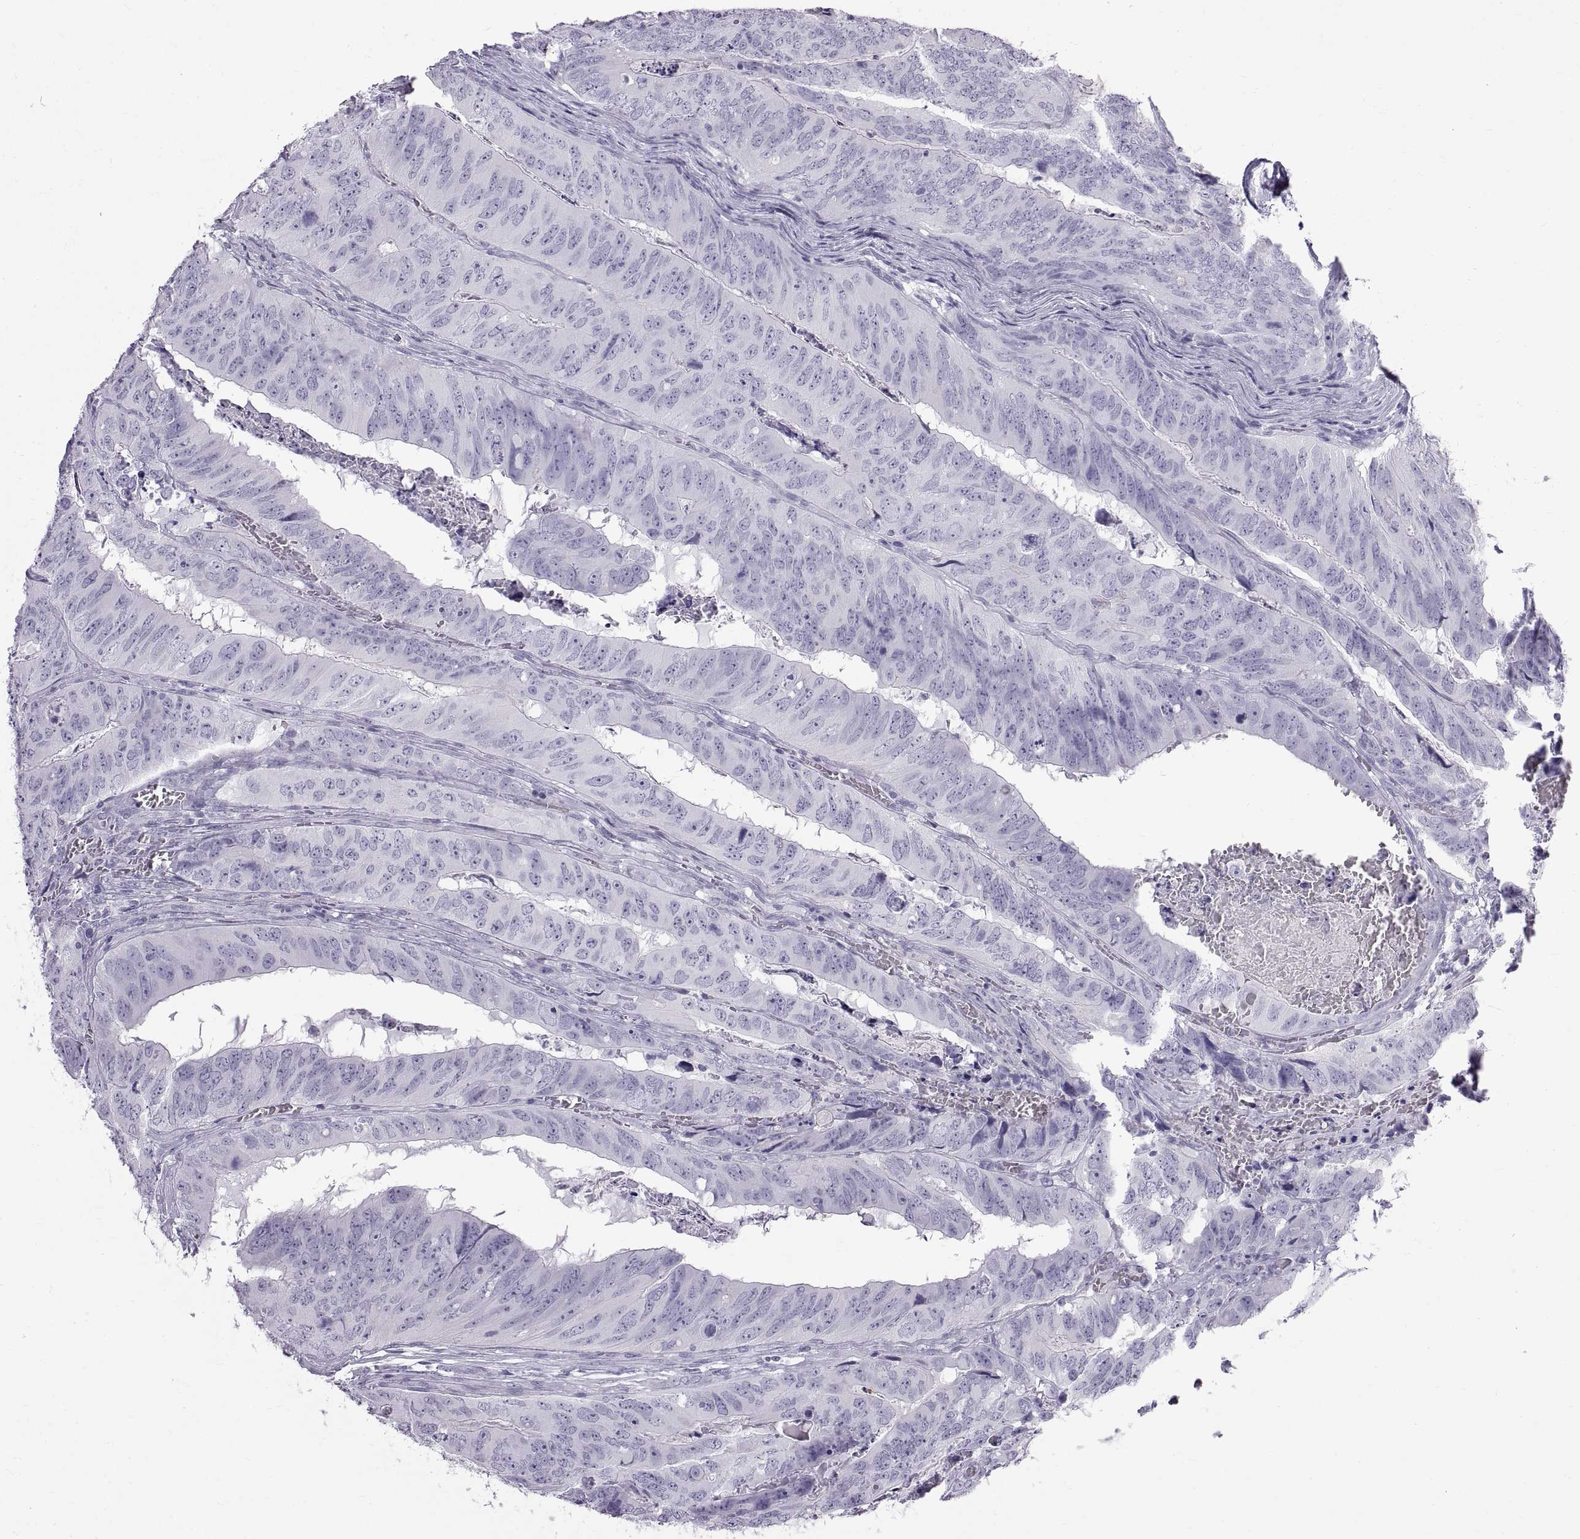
{"staining": {"intensity": "negative", "quantity": "none", "location": "none"}, "tissue": "colorectal cancer", "cell_type": "Tumor cells", "image_type": "cancer", "snomed": [{"axis": "morphology", "description": "Adenocarcinoma, NOS"}, {"axis": "topography", "description": "Colon"}], "caption": "The histopathology image exhibits no significant expression in tumor cells of colorectal cancer. (DAB immunohistochemistry, high magnification).", "gene": "WFDC8", "patient": {"sex": "male", "age": 79}}